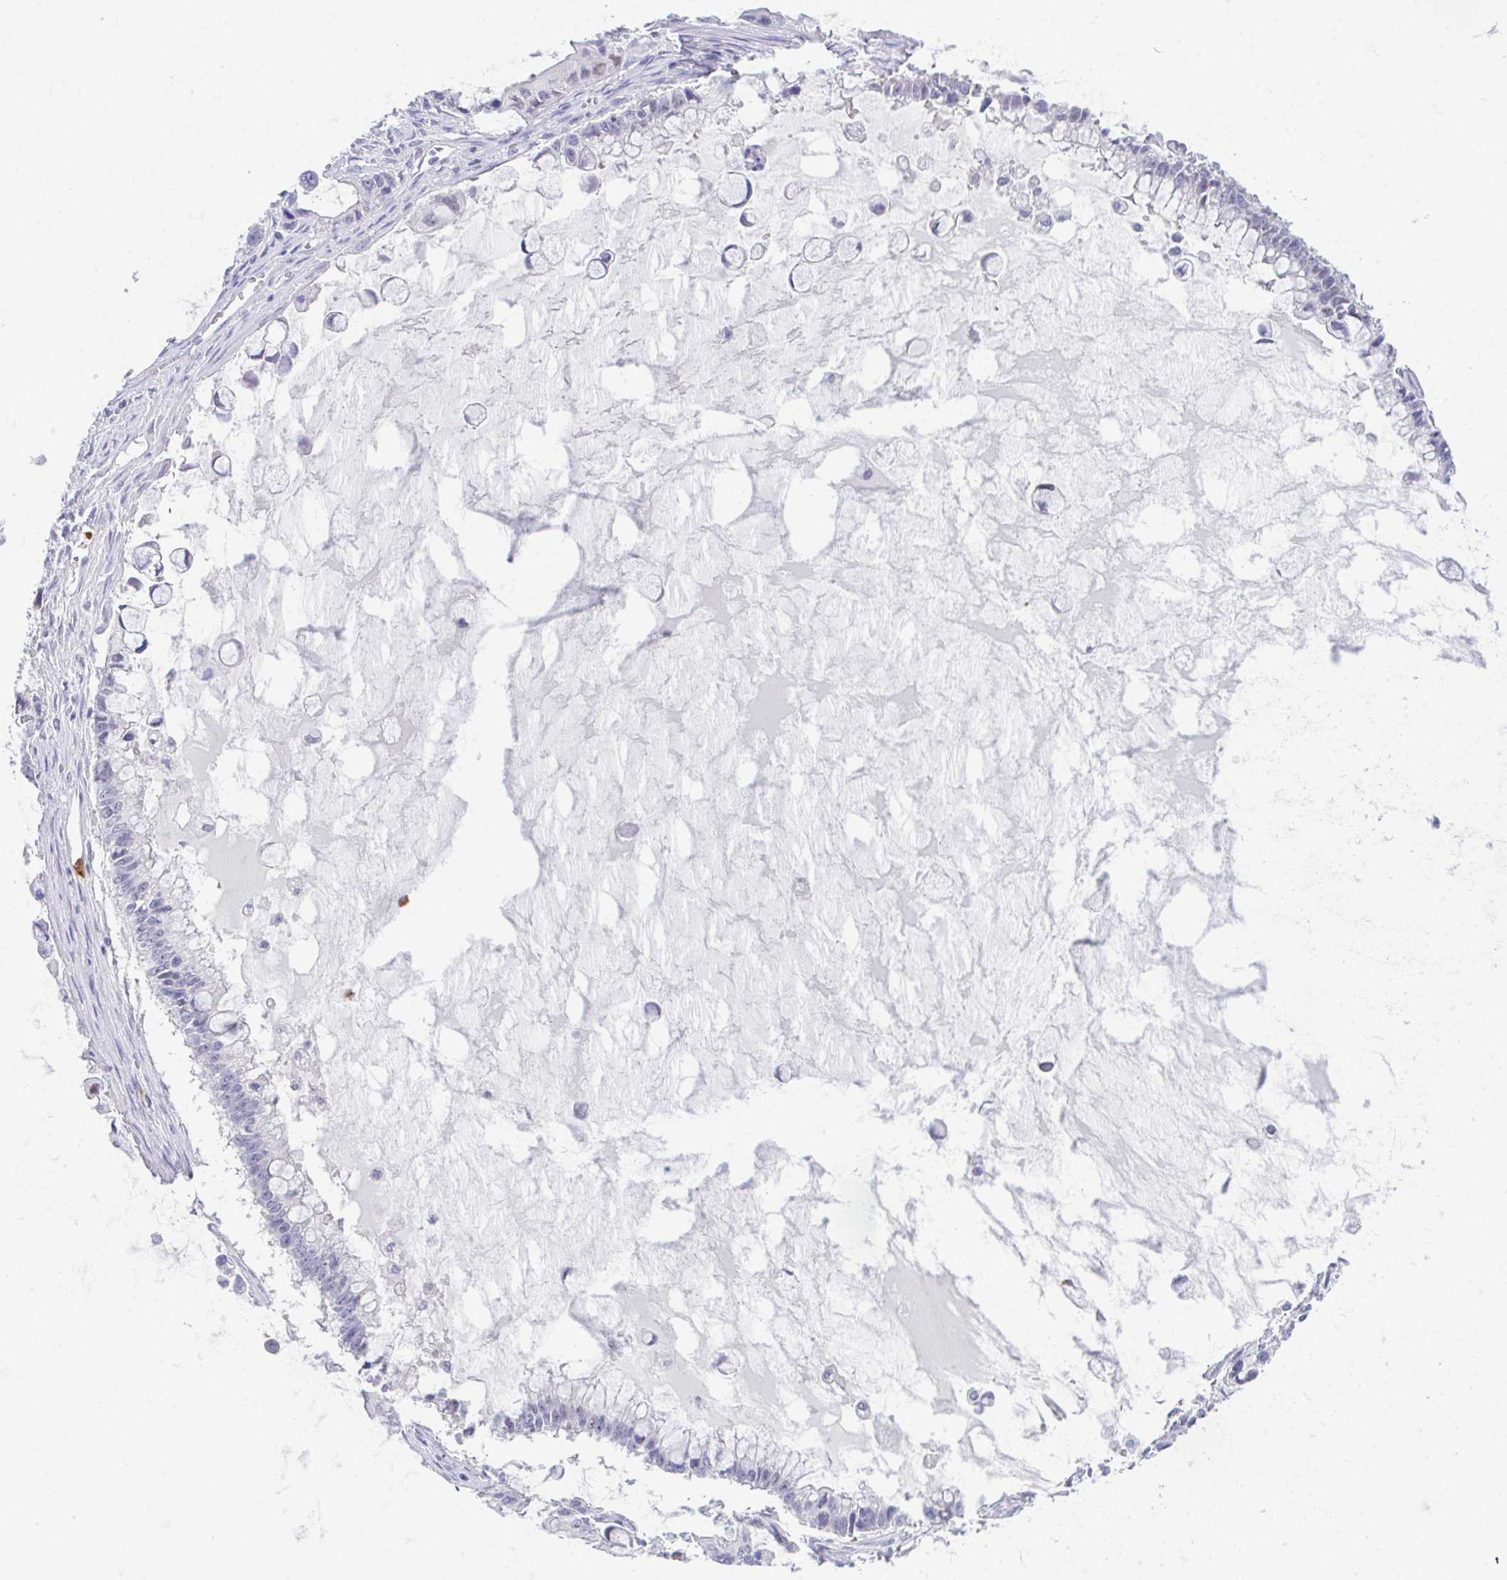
{"staining": {"intensity": "negative", "quantity": "none", "location": "none"}, "tissue": "ovarian cancer", "cell_type": "Tumor cells", "image_type": "cancer", "snomed": [{"axis": "morphology", "description": "Cystadenocarcinoma, mucinous, NOS"}, {"axis": "topography", "description": "Ovary"}], "caption": "Photomicrograph shows no significant protein positivity in tumor cells of ovarian cancer (mucinous cystadenocarcinoma).", "gene": "HOXB4", "patient": {"sex": "female", "age": 63}}